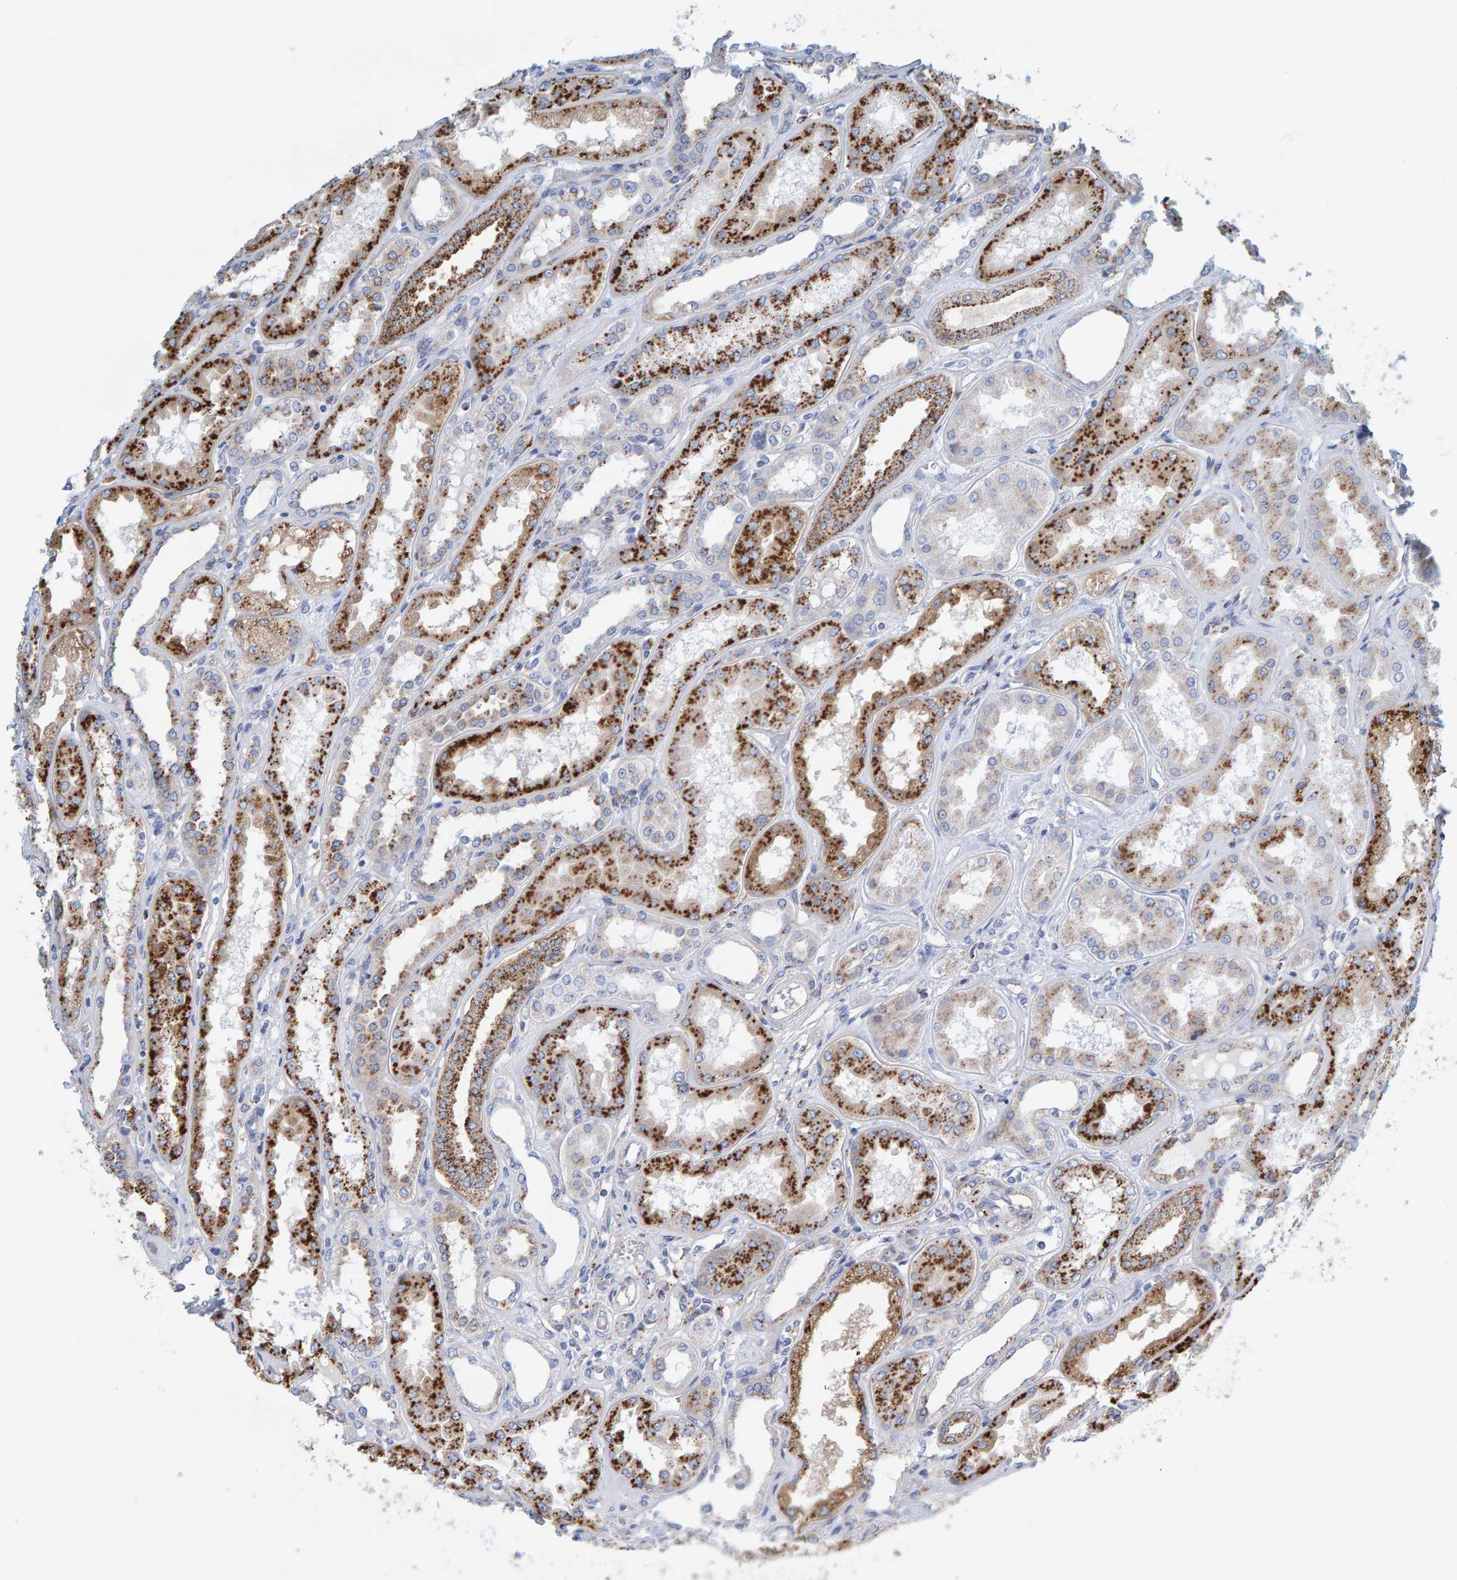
{"staining": {"intensity": "negative", "quantity": "none", "location": "none"}, "tissue": "kidney", "cell_type": "Cells in glomeruli", "image_type": "normal", "snomed": [{"axis": "morphology", "description": "Normal tissue, NOS"}, {"axis": "topography", "description": "Kidney"}], "caption": "Immunohistochemical staining of unremarkable kidney demonstrates no significant expression in cells in glomeruli. (DAB immunohistochemistry, high magnification).", "gene": "BIN3", "patient": {"sex": "female", "age": 56}}